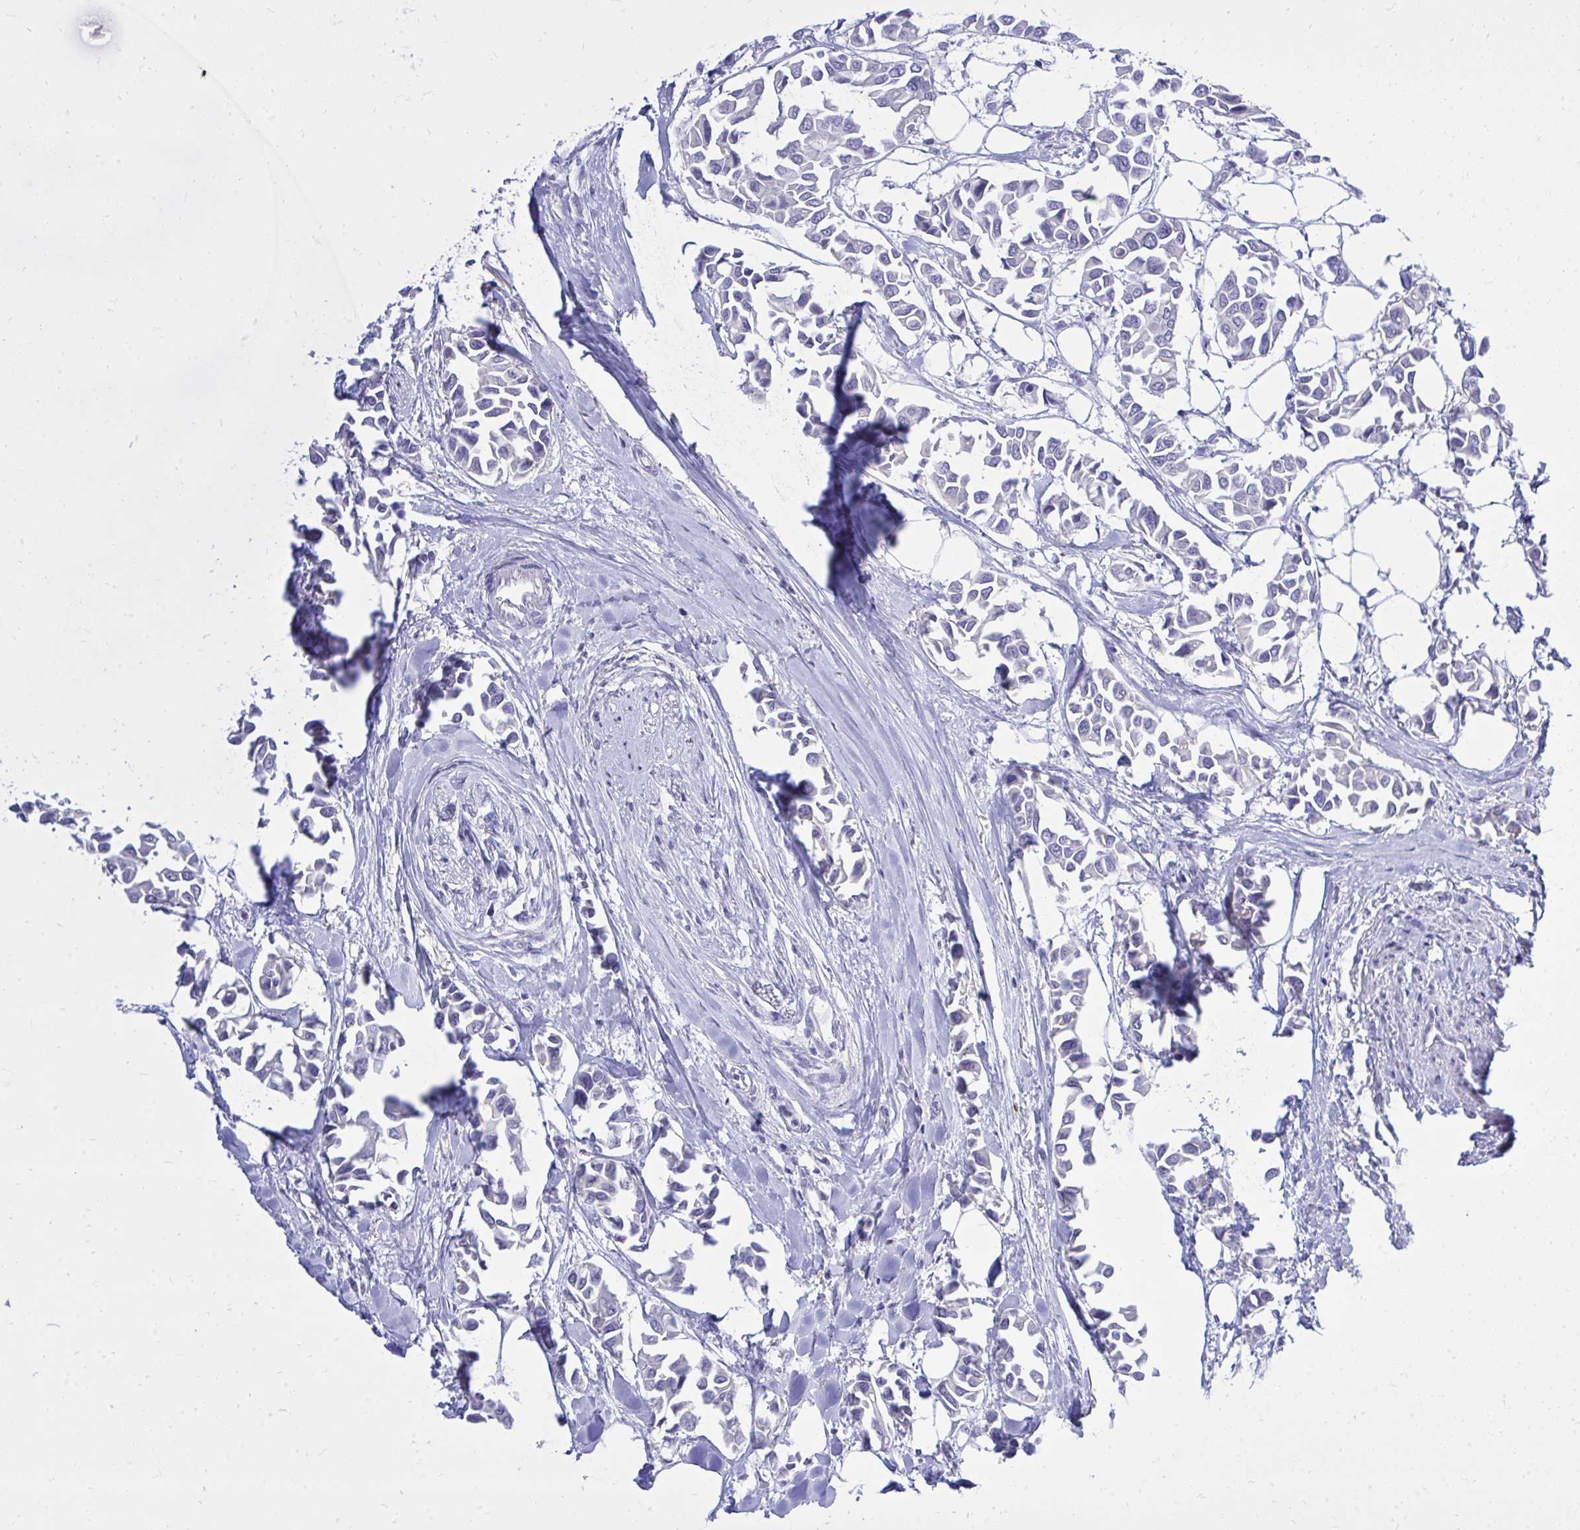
{"staining": {"intensity": "negative", "quantity": "none", "location": "none"}, "tissue": "breast cancer", "cell_type": "Tumor cells", "image_type": "cancer", "snomed": [{"axis": "morphology", "description": "Duct carcinoma"}, {"axis": "topography", "description": "Breast"}], "caption": "Breast cancer was stained to show a protein in brown. There is no significant expression in tumor cells. (Stains: DAB immunohistochemistry with hematoxylin counter stain, Microscopy: brightfield microscopy at high magnification).", "gene": "PSD", "patient": {"sex": "female", "age": 54}}